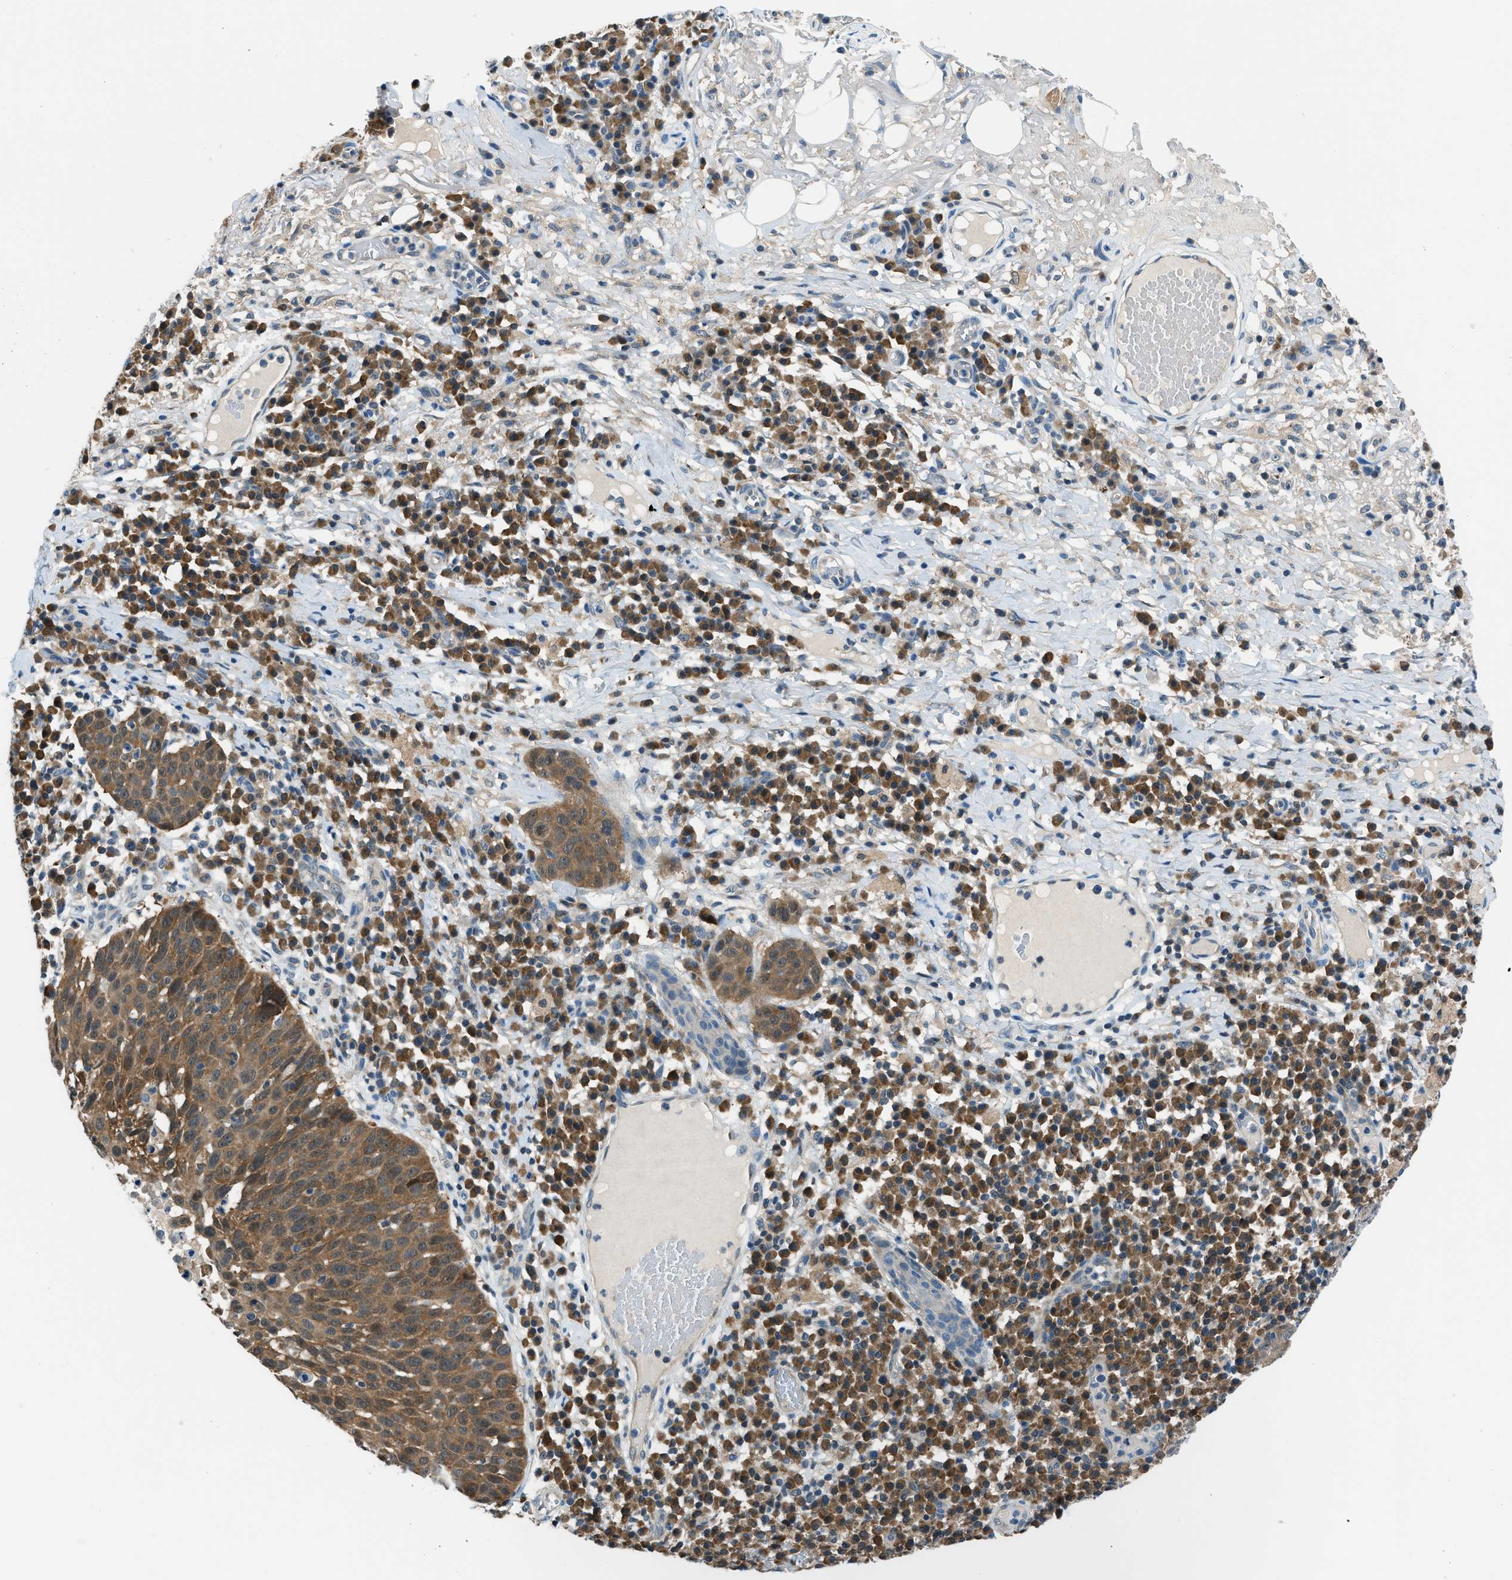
{"staining": {"intensity": "moderate", "quantity": ">75%", "location": "cytoplasmic/membranous,nuclear"}, "tissue": "skin cancer", "cell_type": "Tumor cells", "image_type": "cancer", "snomed": [{"axis": "morphology", "description": "Squamous cell carcinoma in situ, NOS"}, {"axis": "morphology", "description": "Squamous cell carcinoma, NOS"}, {"axis": "topography", "description": "Skin"}], "caption": "Protein staining of skin cancer tissue displays moderate cytoplasmic/membranous and nuclear staining in approximately >75% of tumor cells. The staining was performed using DAB, with brown indicating positive protein expression. Nuclei are stained blue with hematoxylin.", "gene": "ACP1", "patient": {"sex": "male", "age": 93}}